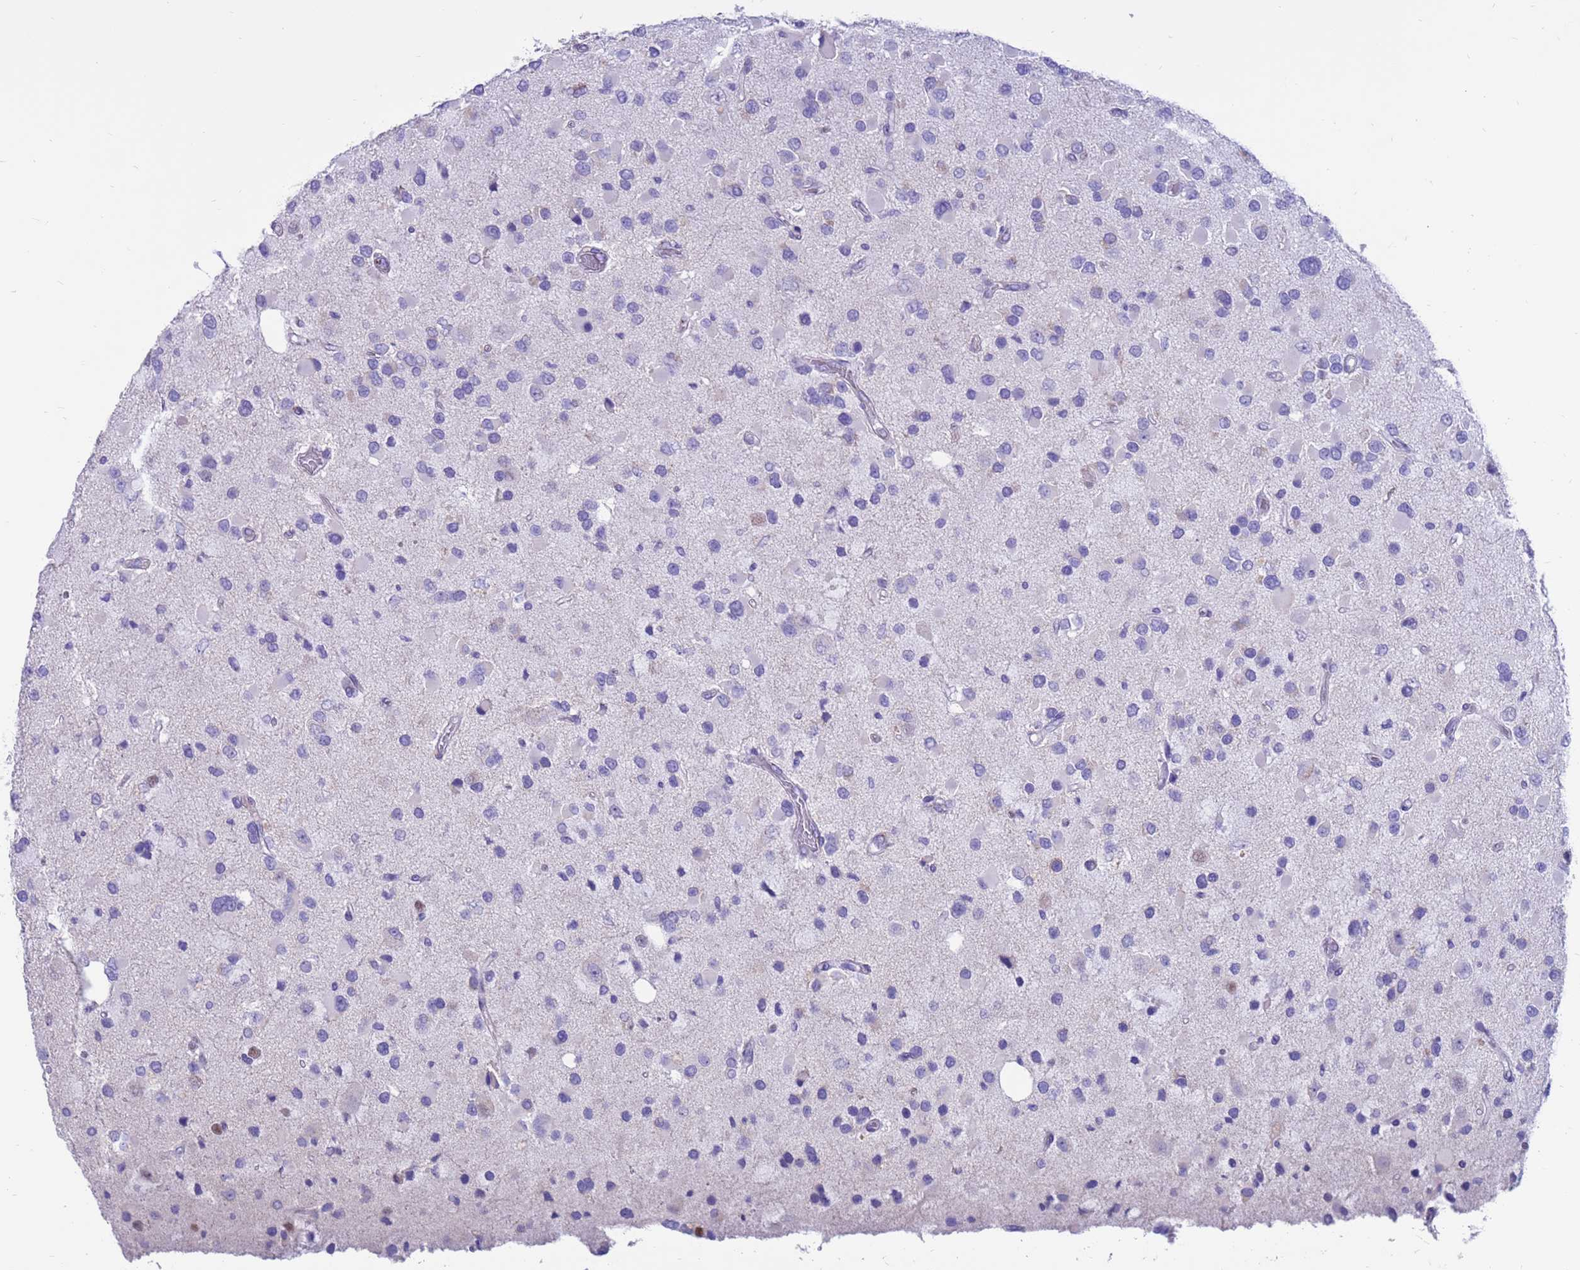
{"staining": {"intensity": "negative", "quantity": "none", "location": "none"}, "tissue": "glioma", "cell_type": "Tumor cells", "image_type": "cancer", "snomed": [{"axis": "morphology", "description": "Glioma, malignant, High grade"}, {"axis": "topography", "description": "Brain"}], "caption": "Immunohistochemistry (IHC) micrograph of neoplastic tissue: human glioma stained with DAB (3,3'-diaminobenzidine) shows no significant protein expression in tumor cells.", "gene": "PDE10A", "patient": {"sex": "male", "age": 53}}